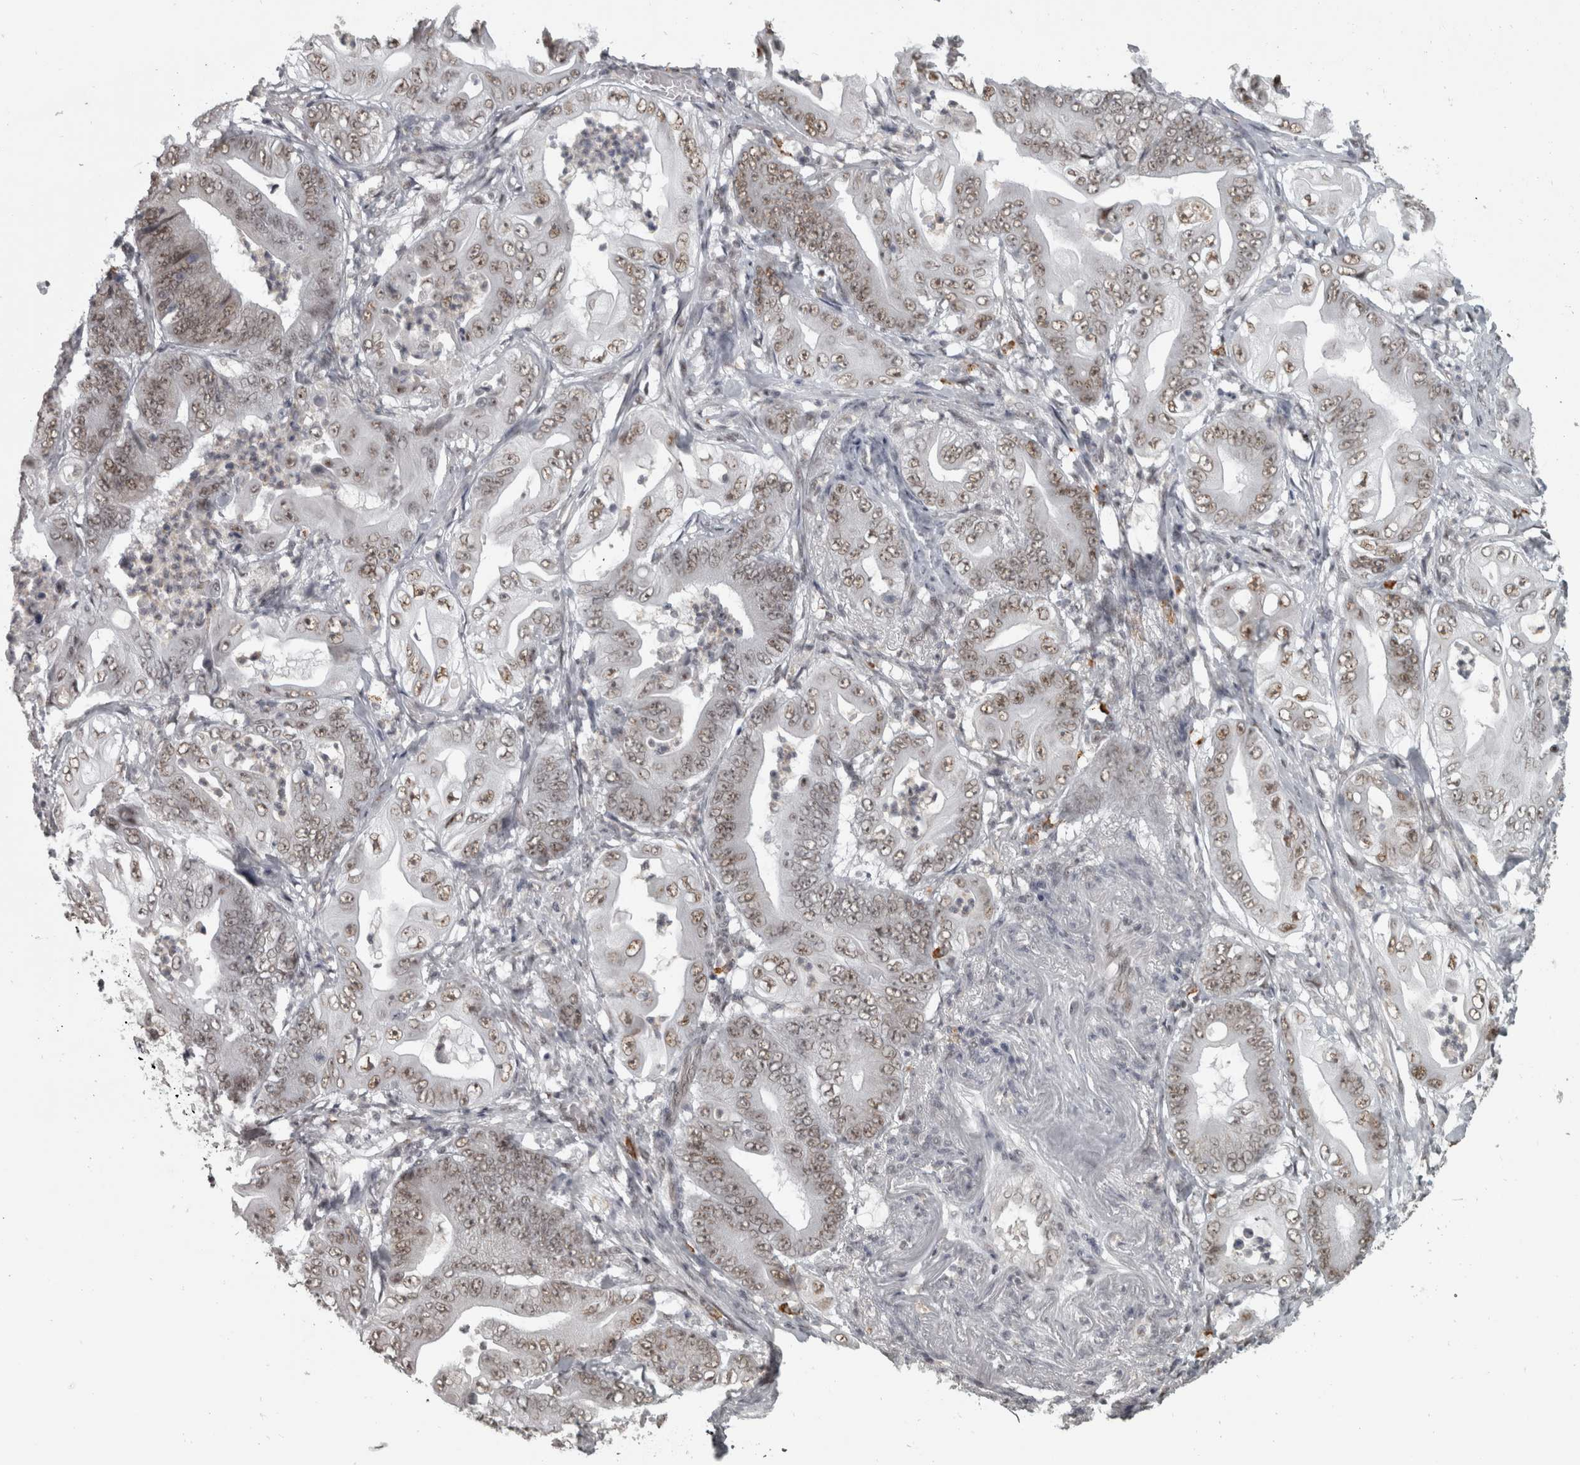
{"staining": {"intensity": "moderate", "quantity": ">75%", "location": "nuclear"}, "tissue": "stomach cancer", "cell_type": "Tumor cells", "image_type": "cancer", "snomed": [{"axis": "morphology", "description": "Adenocarcinoma, NOS"}, {"axis": "topography", "description": "Stomach"}], "caption": "Immunohistochemical staining of human stomach adenocarcinoma shows medium levels of moderate nuclear protein positivity in approximately >75% of tumor cells.", "gene": "MICU3", "patient": {"sex": "female", "age": 73}}